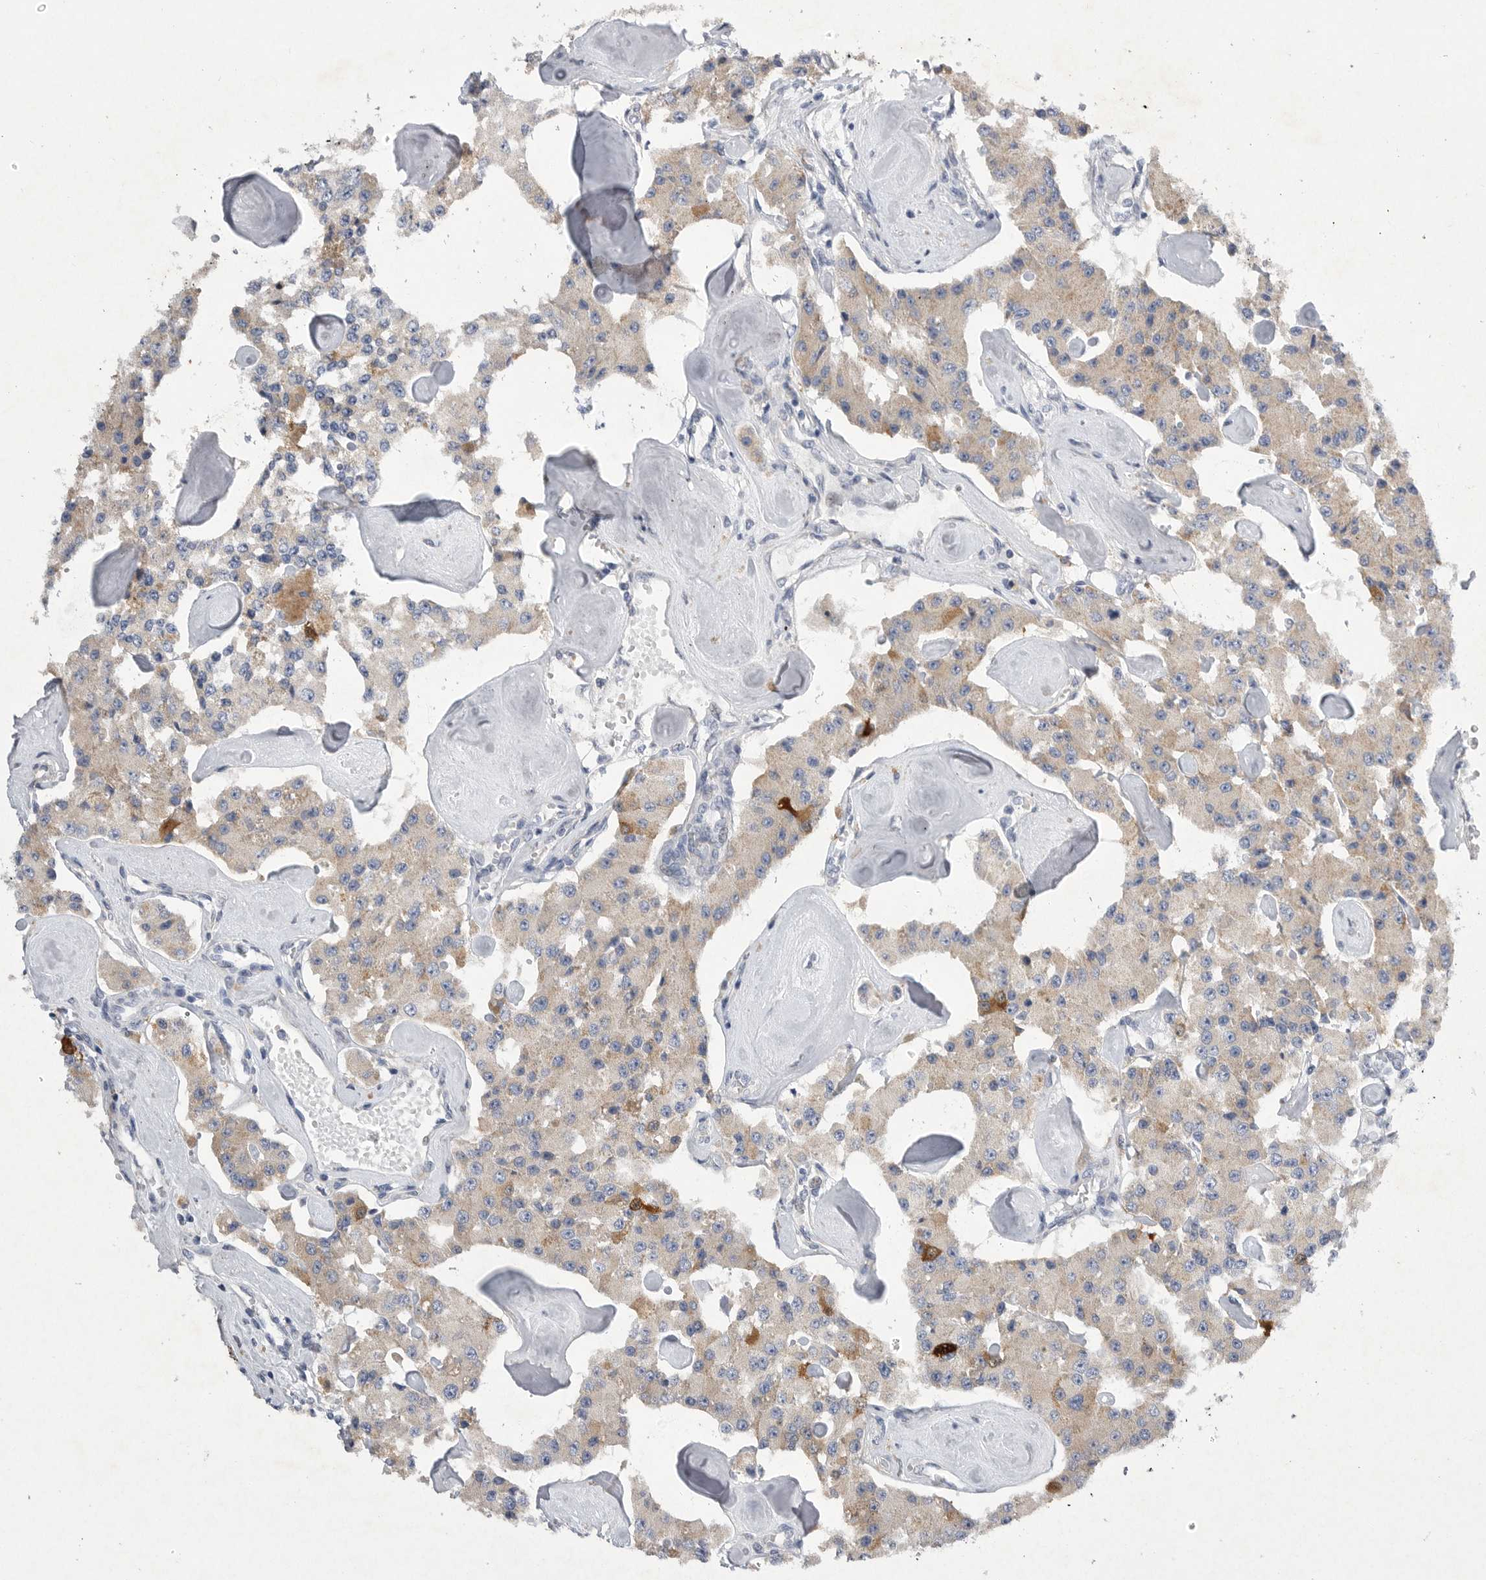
{"staining": {"intensity": "moderate", "quantity": "<25%", "location": "cytoplasmic/membranous"}, "tissue": "carcinoid", "cell_type": "Tumor cells", "image_type": "cancer", "snomed": [{"axis": "morphology", "description": "Carcinoid, malignant, NOS"}, {"axis": "topography", "description": "Pancreas"}], "caption": "Protein expression analysis of carcinoid reveals moderate cytoplasmic/membranous positivity in approximately <25% of tumor cells.", "gene": "EDEM3", "patient": {"sex": "male", "age": 41}}